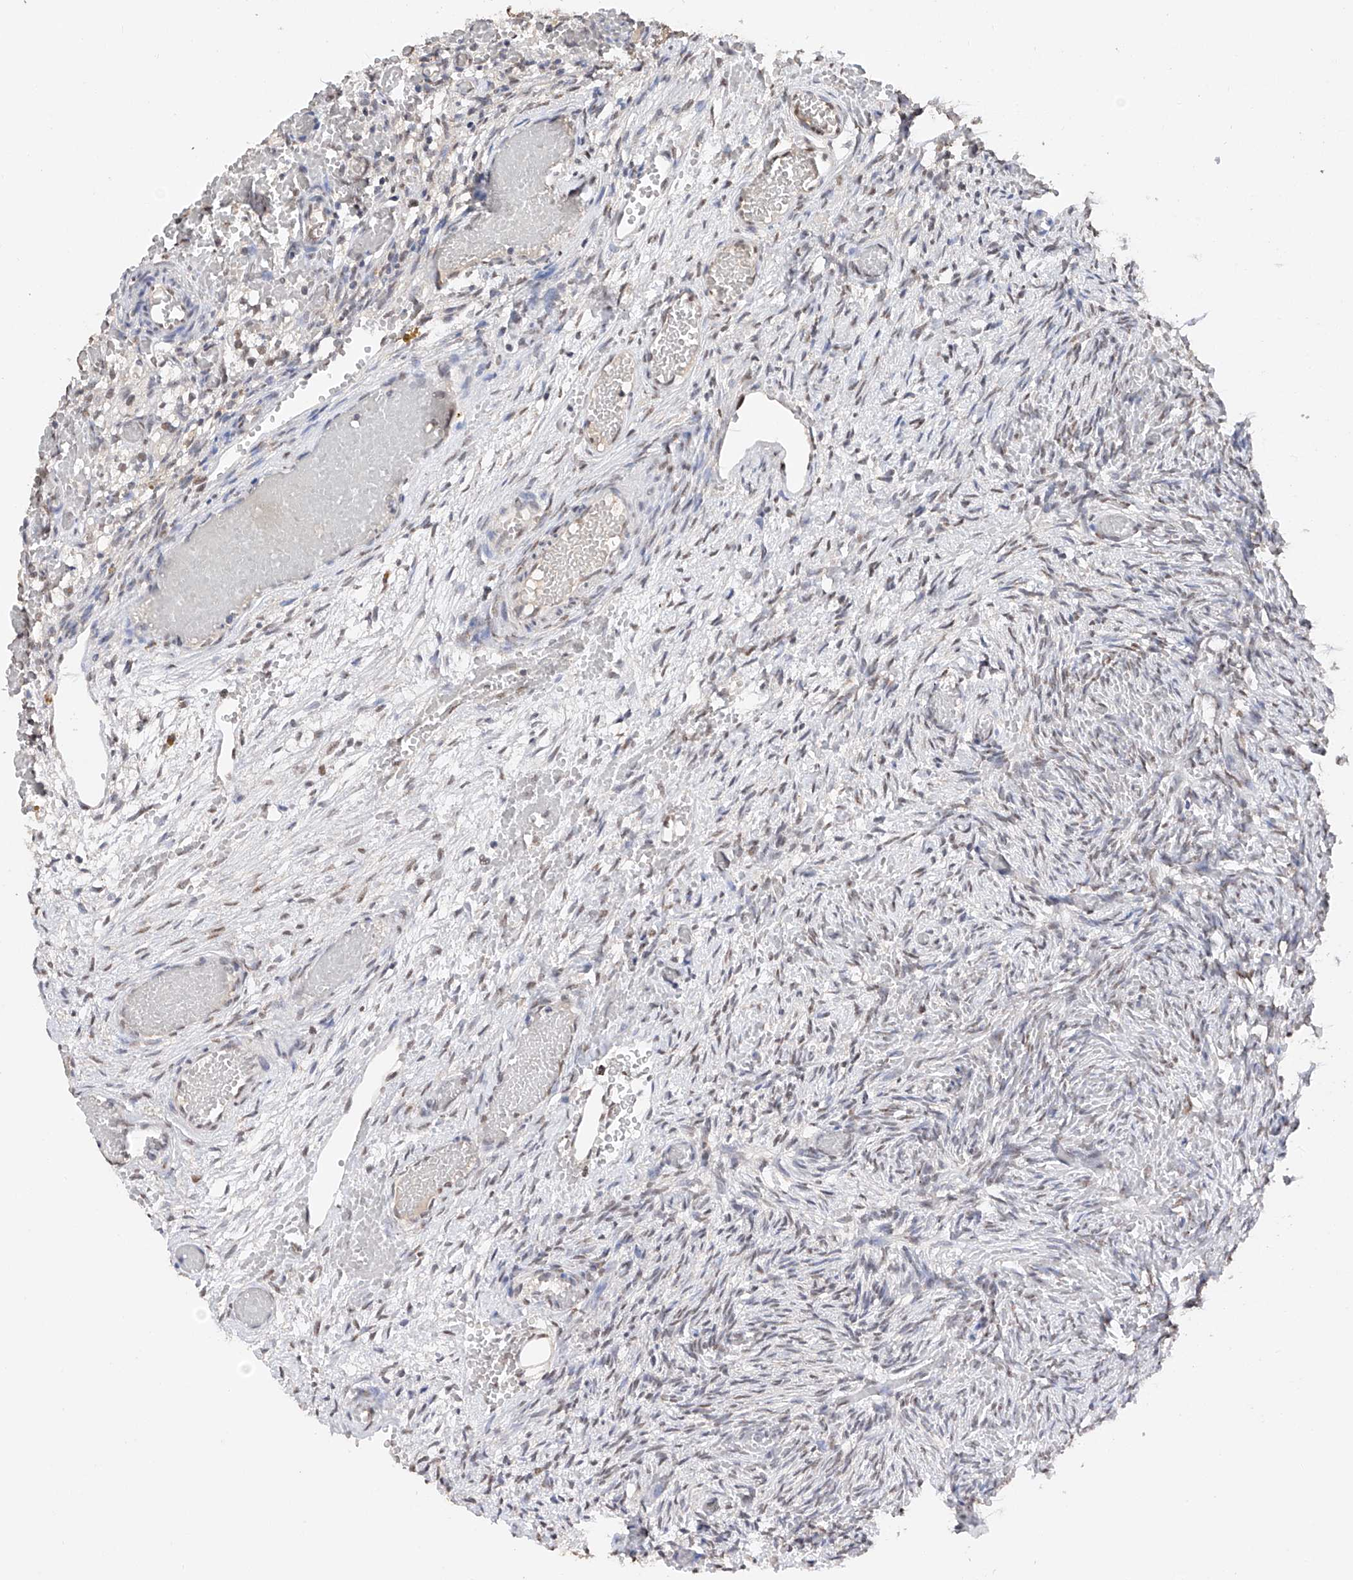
{"staining": {"intensity": "negative", "quantity": "none", "location": "none"}, "tissue": "ovary", "cell_type": "Follicle cells", "image_type": "normal", "snomed": [{"axis": "morphology", "description": "Adenocarcinoma, NOS"}, {"axis": "topography", "description": "Endometrium"}], "caption": "The micrograph shows no significant positivity in follicle cells of ovary.", "gene": "DMAP1", "patient": {"sex": "female", "age": 32}}